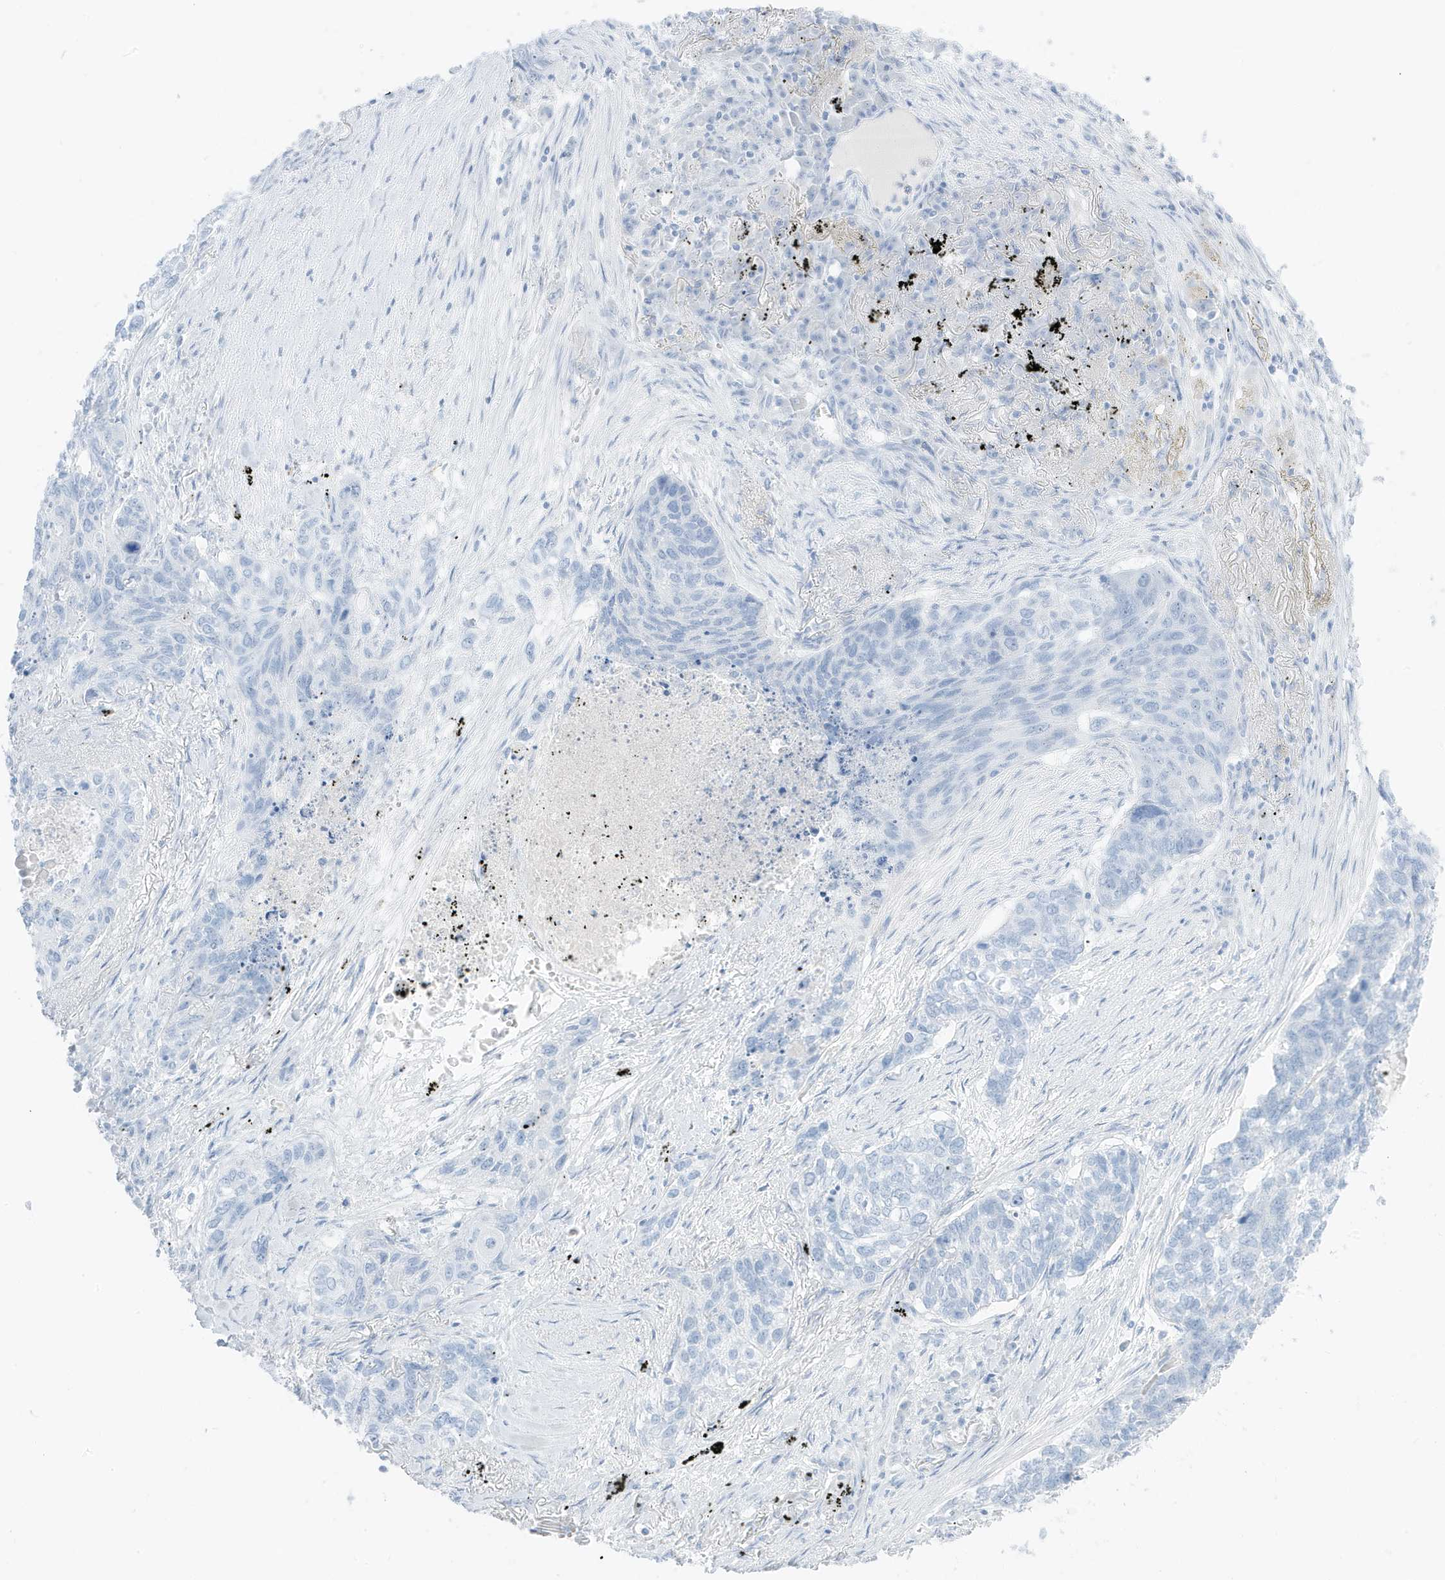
{"staining": {"intensity": "negative", "quantity": "none", "location": "none"}, "tissue": "lung cancer", "cell_type": "Tumor cells", "image_type": "cancer", "snomed": [{"axis": "morphology", "description": "Squamous cell carcinoma, NOS"}, {"axis": "topography", "description": "Lung"}], "caption": "Immunohistochemistry (IHC) histopathology image of neoplastic tissue: human lung cancer (squamous cell carcinoma) stained with DAB (3,3'-diaminobenzidine) reveals no significant protein positivity in tumor cells. (Brightfield microscopy of DAB immunohistochemistry at high magnification).", "gene": "SLC22A13", "patient": {"sex": "female", "age": 63}}